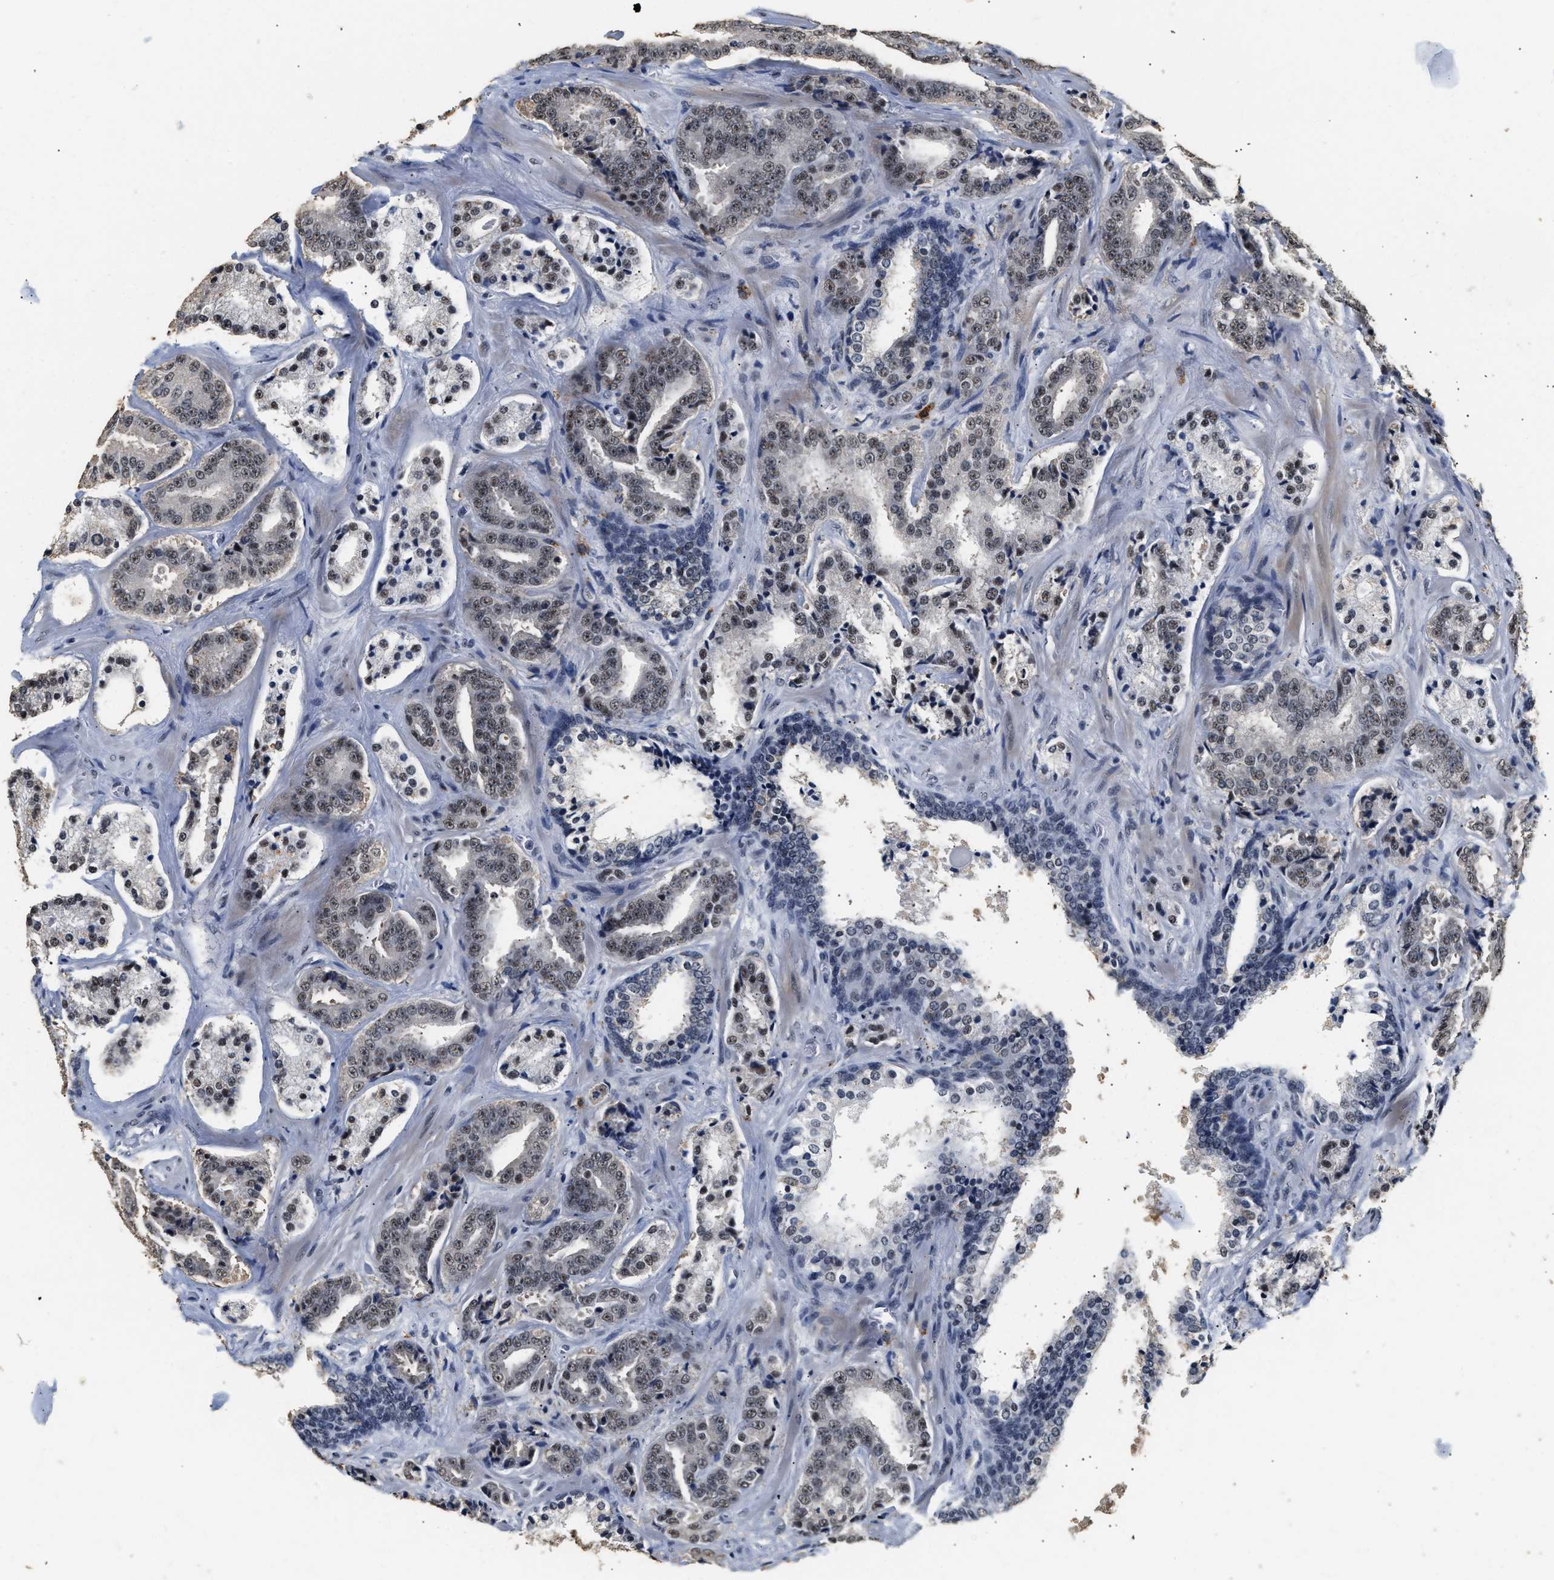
{"staining": {"intensity": "weak", "quantity": ">75%", "location": "nuclear"}, "tissue": "prostate cancer", "cell_type": "Tumor cells", "image_type": "cancer", "snomed": [{"axis": "morphology", "description": "Adenocarcinoma, High grade"}, {"axis": "topography", "description": "Prostate"}], "caption": "There is low levels of weak nuclear staining in tumor cells of high-grade adenocarcinoma (prostate), as demonstrated by immunohistochemical staining (brown color).", "gene": "THOC1", "patient": {"sex": "male", "age": 60}}